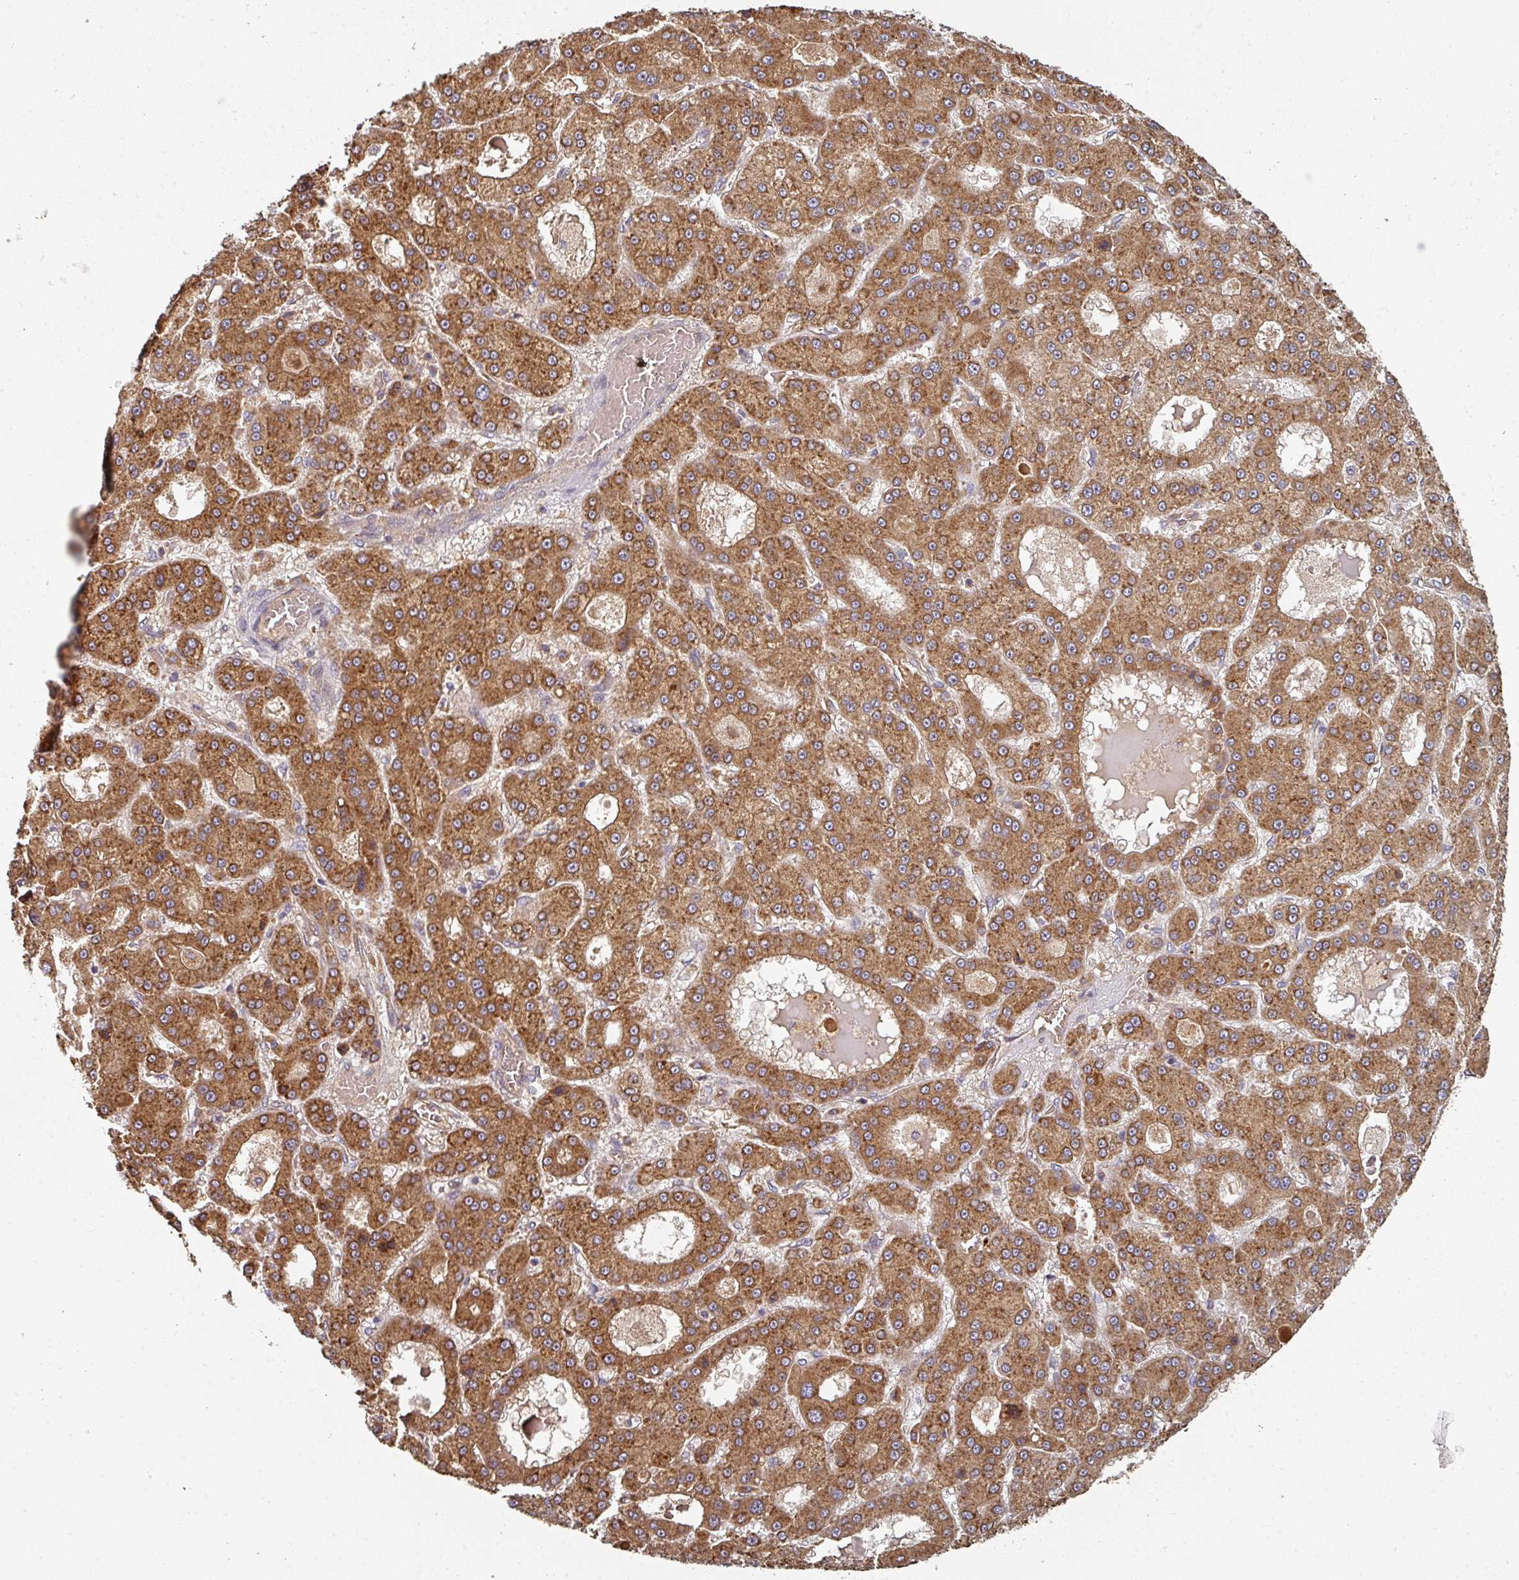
{"staining": {"intensity": "moderate", "quantity": ">75%", "location": "cytoplasmic/membranous"}, "tissue": "liver cancer", "cell_type": "Tumor cells", "image_type": "cancer", "snomed": [{"axis": "morphology", "description": "Carcinoma, Hepatocellular, NOS"}, {"axis": "topography", "description": "Liver"}], "caption": "The immunohistochemical stain highlights moderate cytoplasmic/membranous staining in tumor cells of liver cancer tissue.", "gene": "EDEM2", "patient": {"sex": "male", "age": 70}}